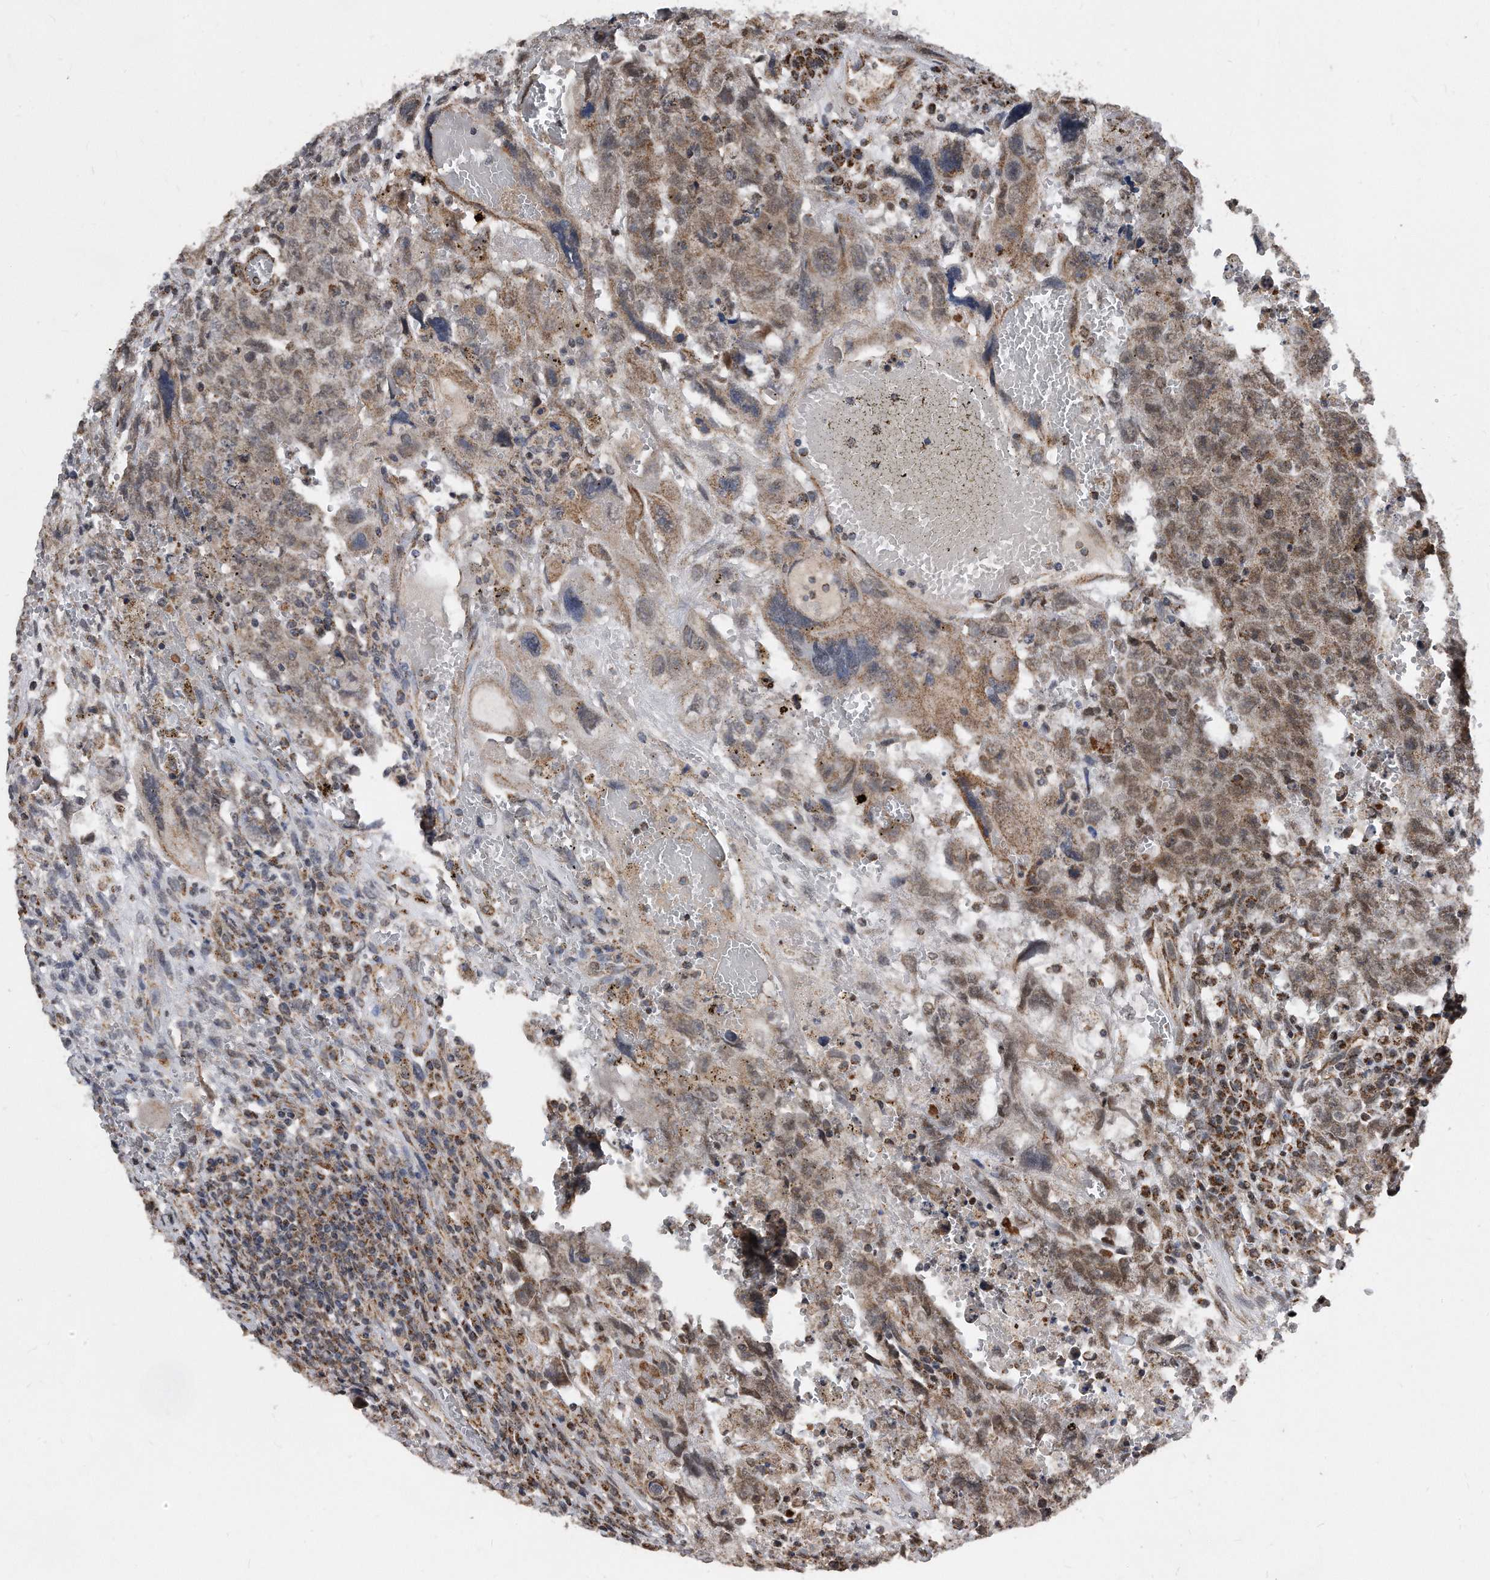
{"staining": {"intensity": "weak", "quantity": "25%-75%", "location": "cytoplasmic/membranous,nuclear"}, "tissue": "testis cancer", "cell_type": "Tumor cells", "image_type": "cancer", "snomed": [{"axis": "morphology", "description": "Carcinoma, Embryonal, NOS"}, {"axis": "topography", "description": "Testis"}], "caption": "Tumor cells show weak cytoplasmic/membranous and nuclear expression in approximately 25%-75% of cells in testis cancer.", "gene": "DUSP22", "patient": {"sex": "male", "age": 26}}